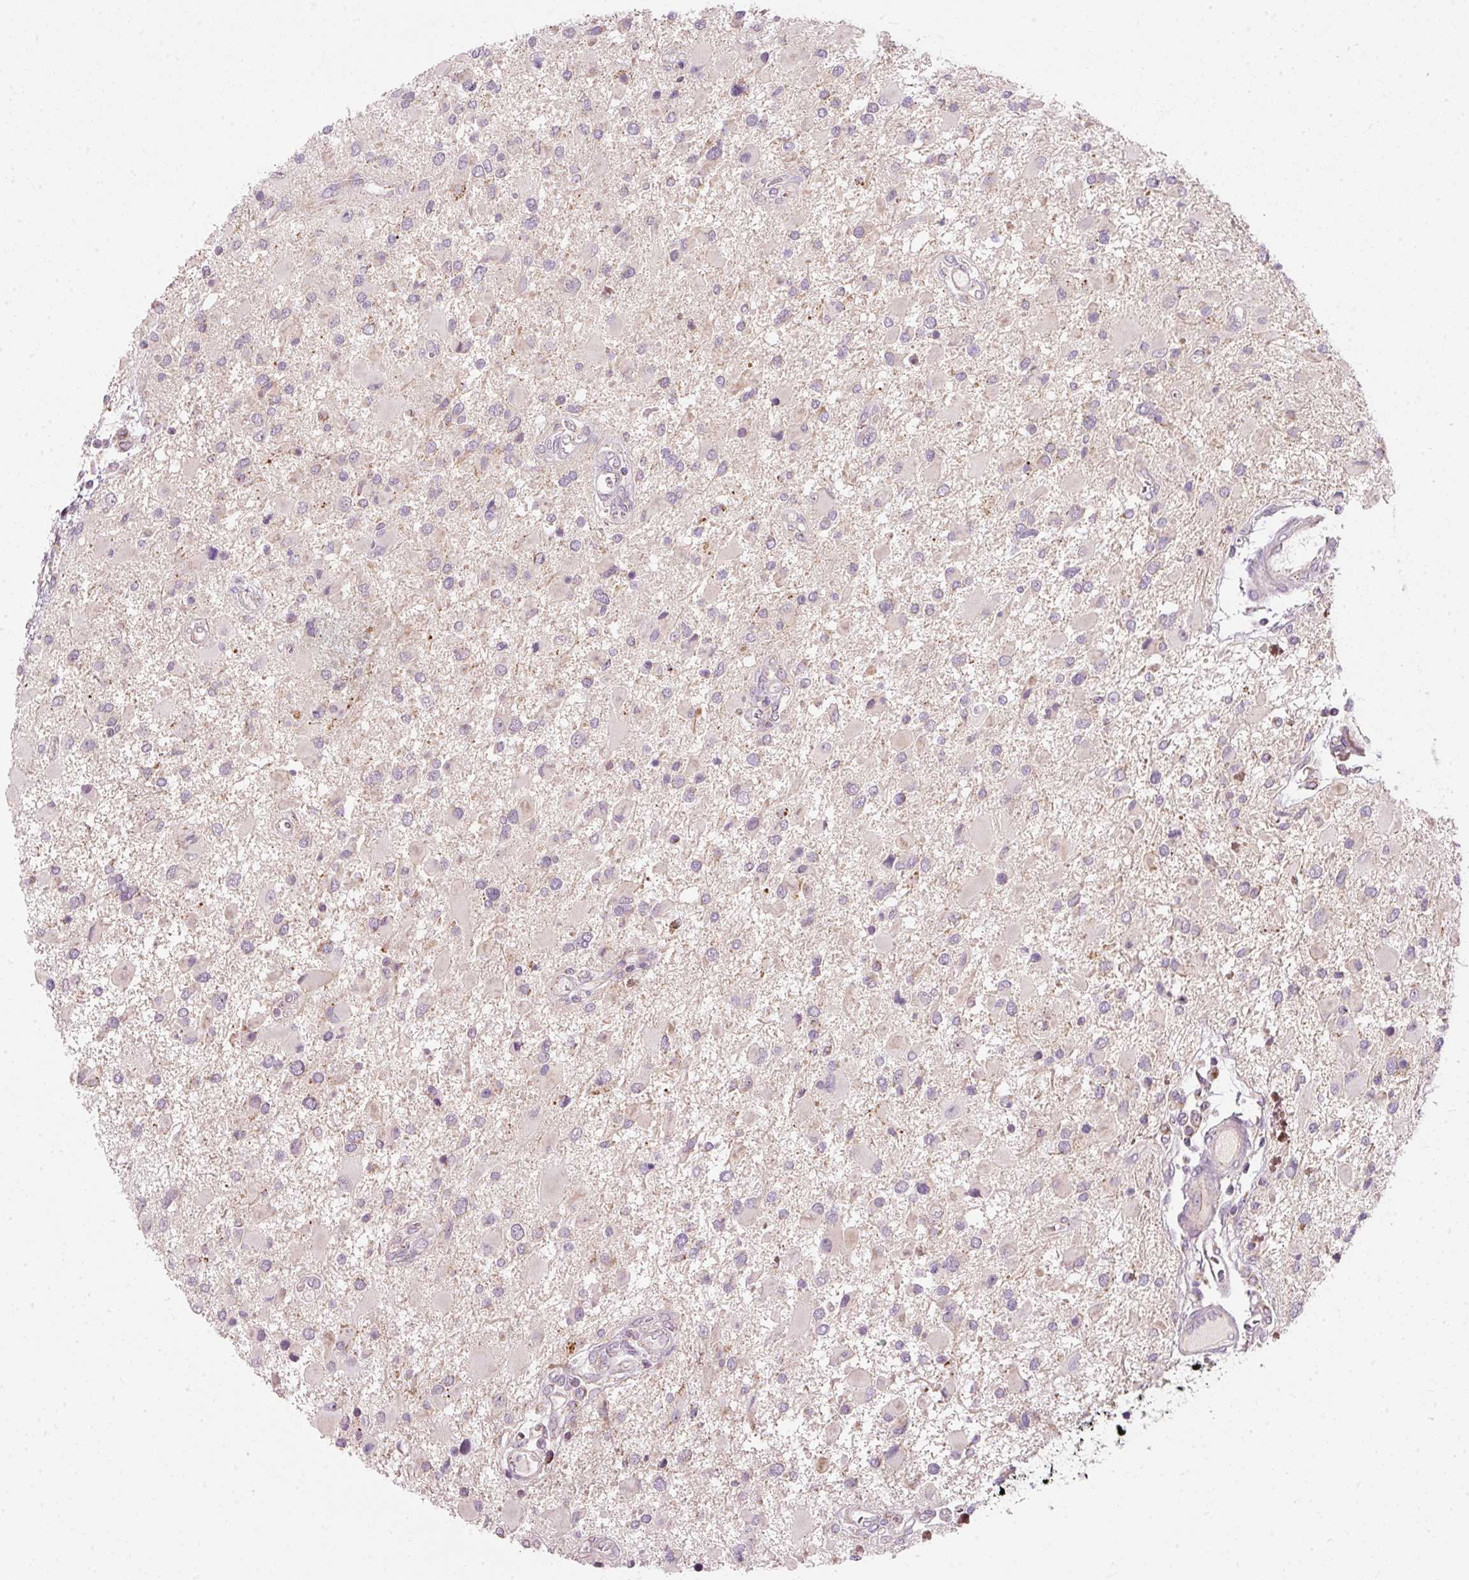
{"staining": {"intensity": "negative", "quantity": "none", "location": "none"}, "tissue": "glioma", "cell_type": "Tumor cells", "image_type": "cancer", "snomed": [{"axis": "morphology", "description": "Glioma, malignant, High grade"}, {"axis": "topography", "description": "Brain"}], "caption": "A histopathology image of glioma stained for a protein reveals no brown staining in tumor cells.", "gene": "FAM78B", "patient": {"sex": "male", "age": 53}}